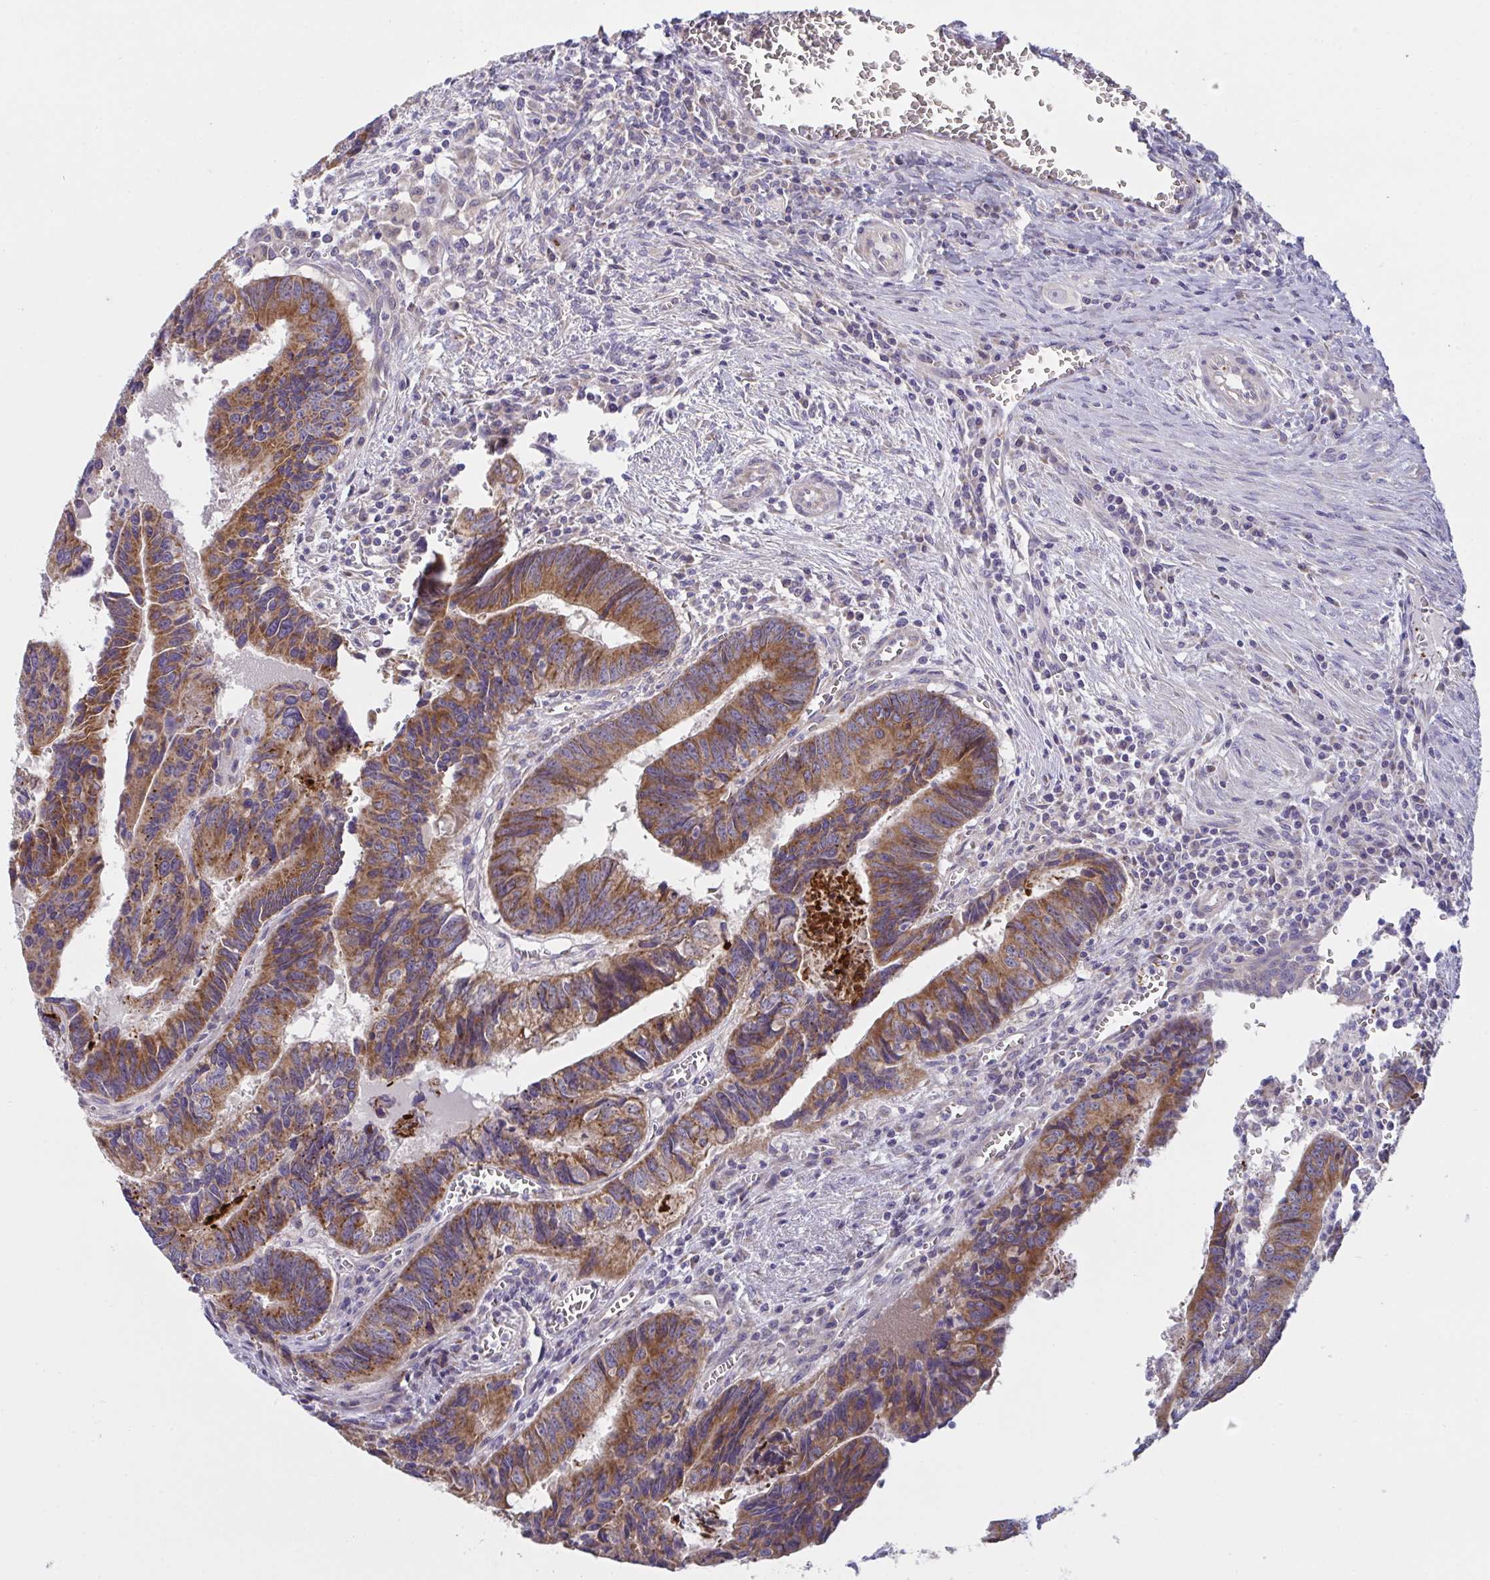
{"staining": {"intensity": "moderate", "quantity": ">75%", "location": "cytoplasmic/membranous"}, "tissue": "colorectal cancer", "cell_type": "Tumor cells", "image_type": "cancer", "snomed": [{"axis": "morphology", "description": "Adenocarcinoma, NOS"}, {"axis": "topography", "description": "Colon"}], "caption": "Human colorectal cancer stained with a protein marker exhibits moderate staining in tumor cells.", "gene": "MRPS2", "patient": {"sex": "male", "age": 86}}